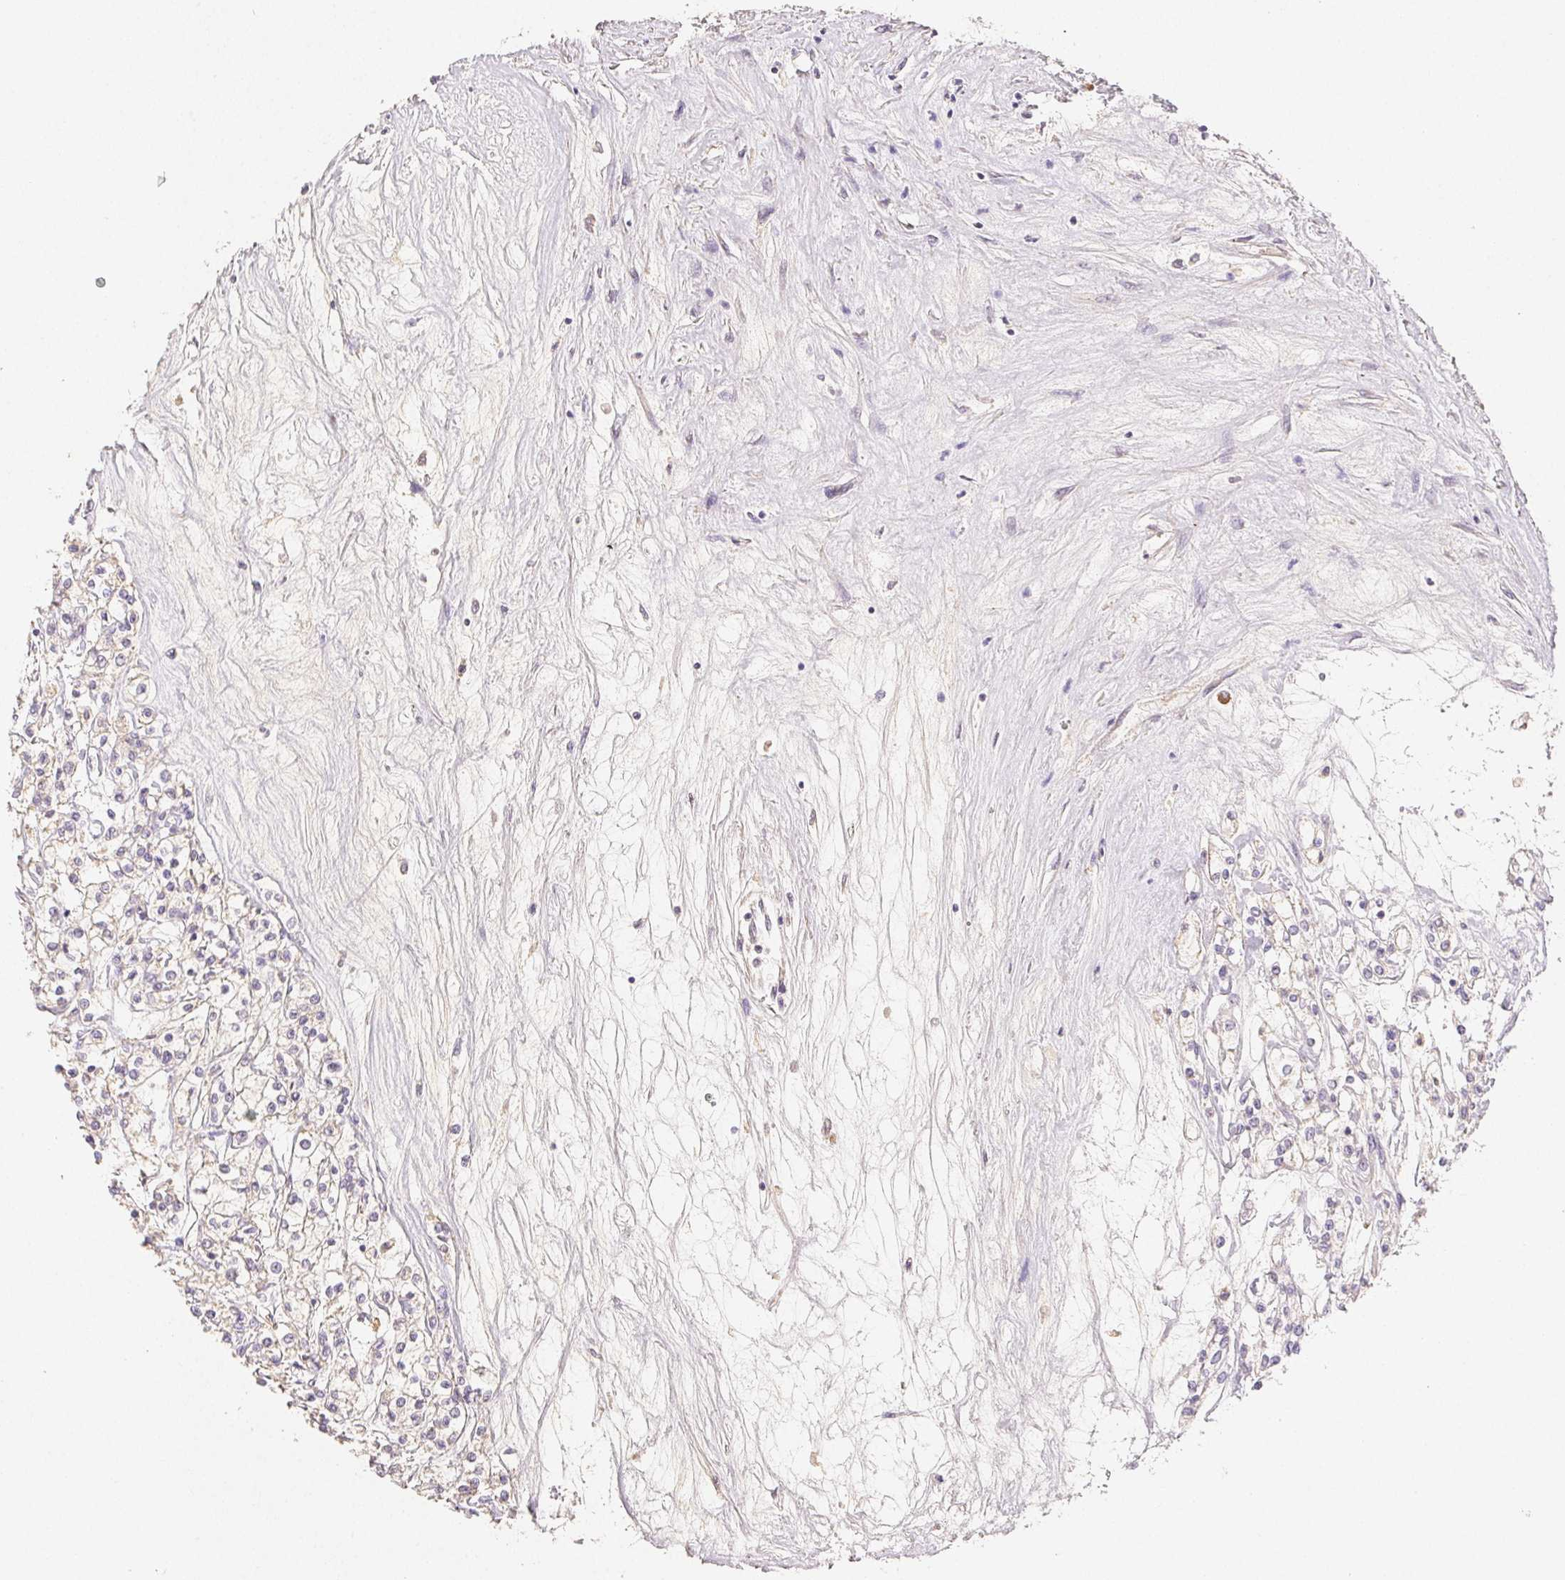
{"staining": {"intensity": "negative", "quantity": "none", "location": "none"}, "tissue": "renal cancer", "cell_type": "Tumor cells", "image_type": "cancer", "snomed": [{"axis": "morphology", "description": "Adenocarcinoma, NOS"}, {"axis": "topography", "description": "Kidney"}], "caption": "Tumor cells show no significant positivity in renal adenocarcinoma.", "gene": "ACVR1B", "patient": {"sex": "female", "age": 59}}